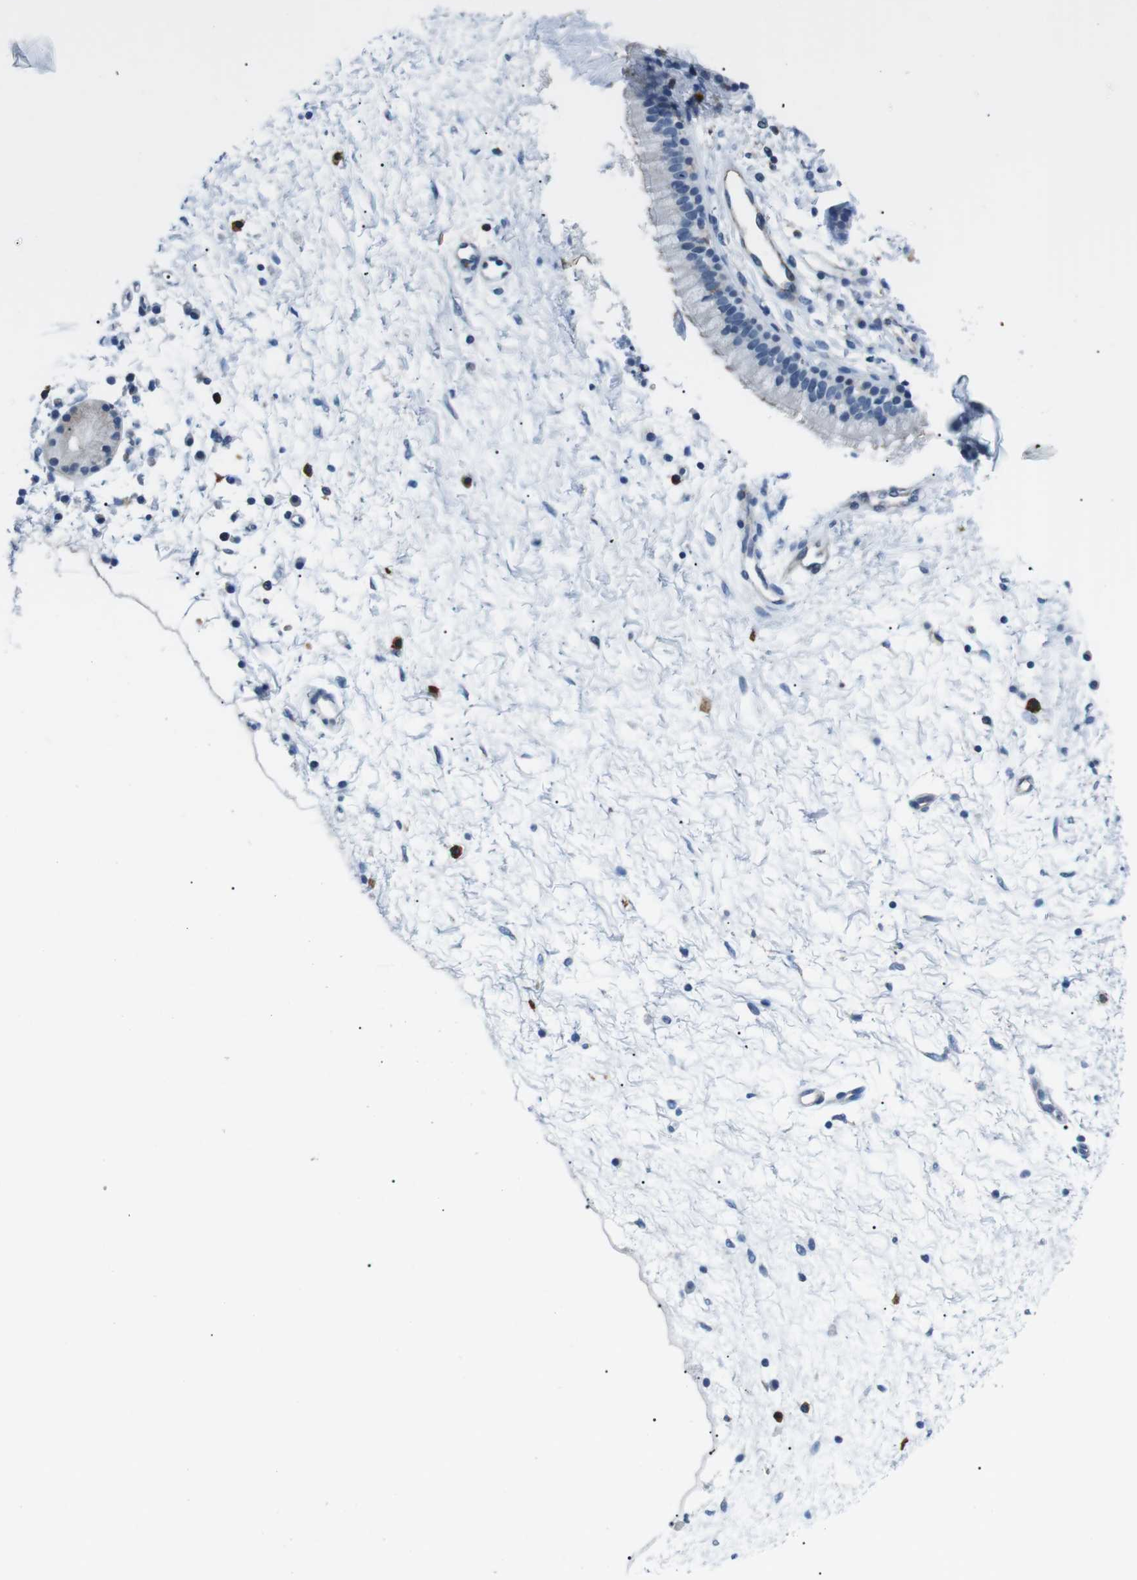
{"staining": {"intensity": "negative", "quantity": "none", "location": "none"}, "tissue": "nasopharynx", "cell_type": "Respiratory epithelial cells", "image_type": "normal", "snomed": [{"axis": "morphology", "description": "Normal tissue, NOS"}, {"axis": "topography", "description": "Nasopharynx"}], "caption": "Immunohistochemistry (IHC) image of benign nasopharynx stained for a protein (brown), which reveals no positivity in respiratory epithelial cells.", "gene": "CSF2RA", "patient": {"sex": "female", "age": 51}}